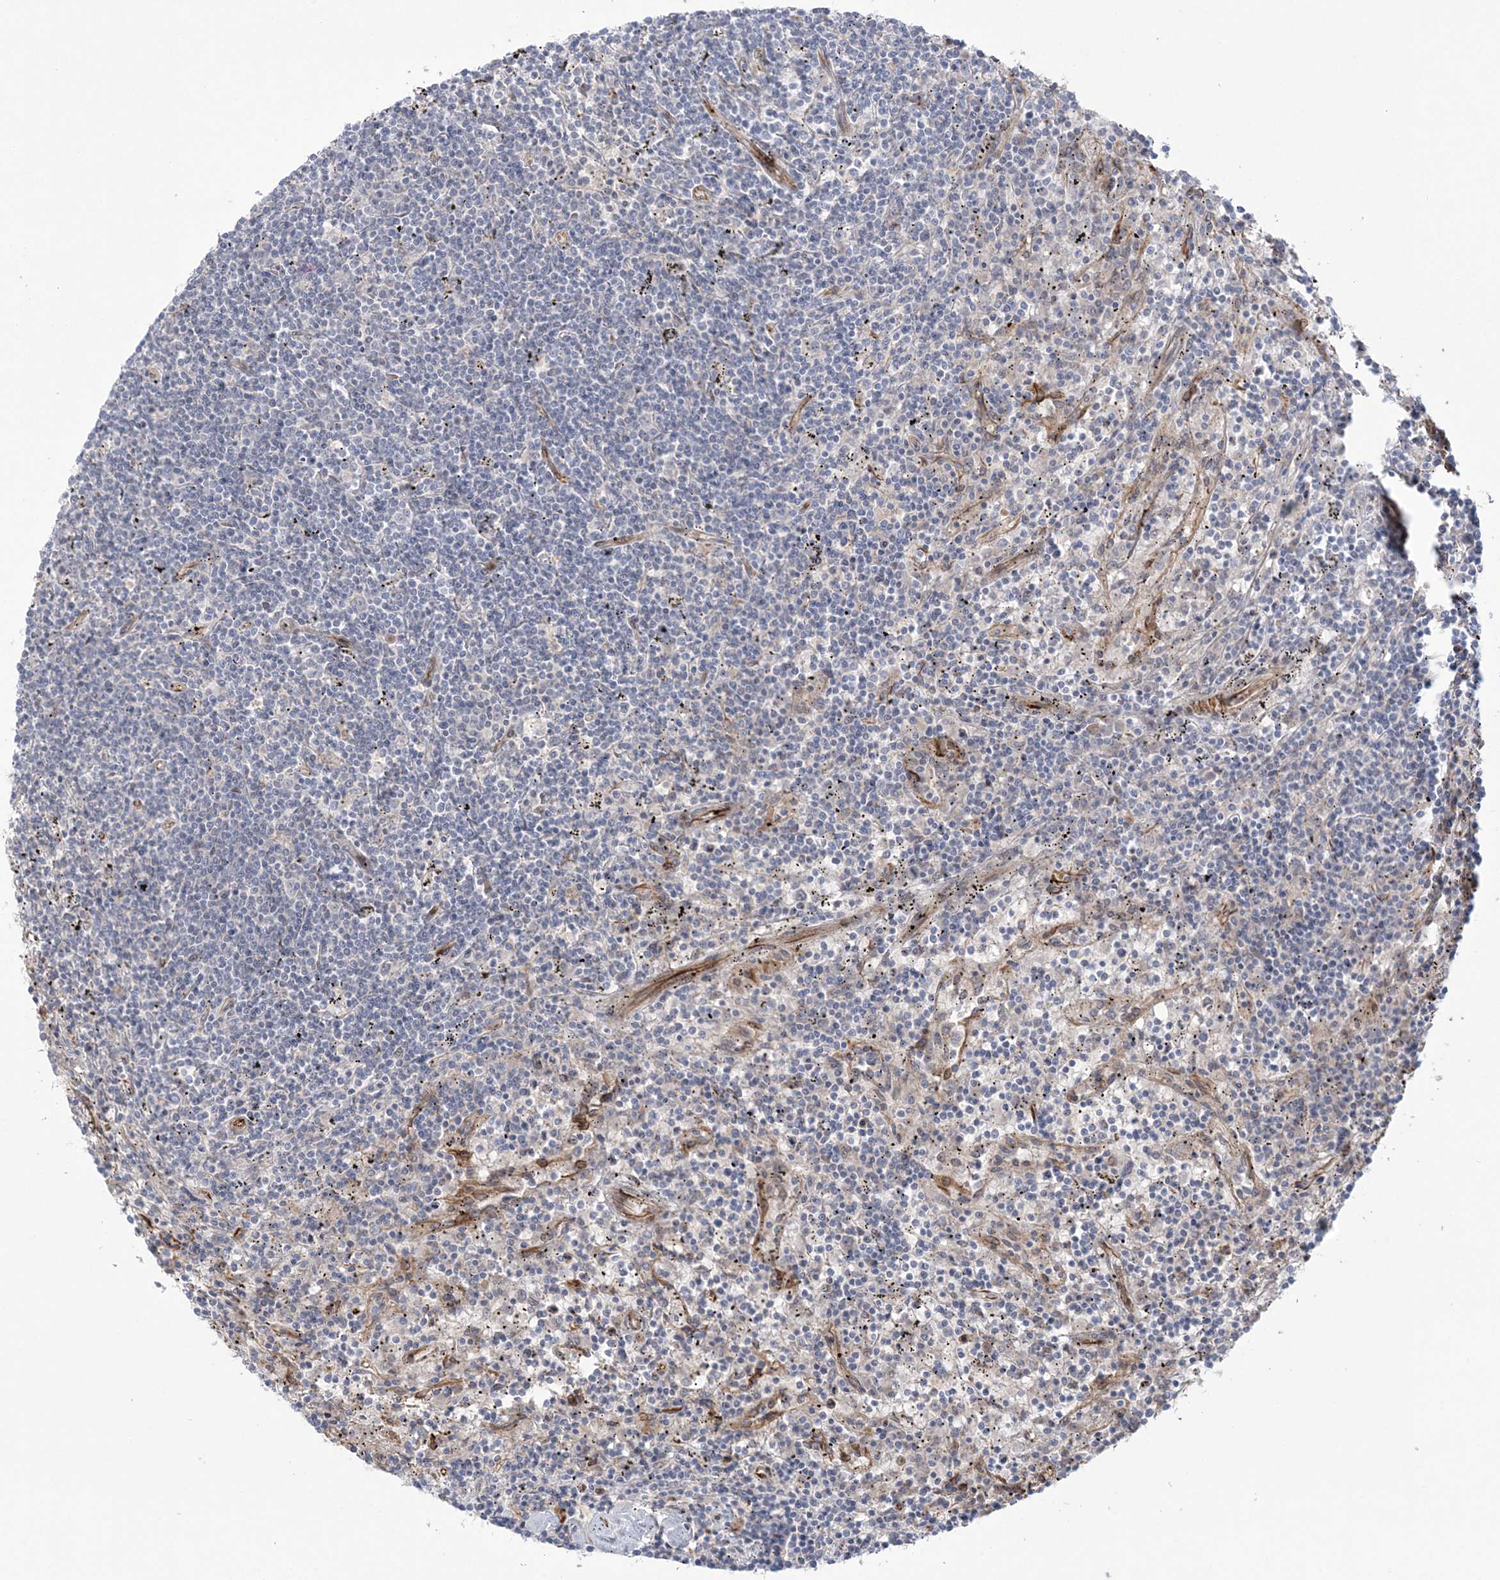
{"staining": {"intensity": "negative", "quantity": "none", "location": "none"}, "tissue": "lymphoma", "cell_type": "Tumor cells", "image_type": "cancer", "snomed": [{"axis": "morphology", "description": "Malignant lymphoma, non-Hodgkin's type, Low grade"}, {"axis": "topography", "description": "Spleen"}], "caption": "High power microscopy micrograph of an immunohistochemistry (IHC) photomicrograph of low-grade malignant lymphoma, non-Hodgkin's type, revealing no significant staining in tumor cells.", "gene": "NUDT9", "patient": {"sex": "male", "age": 76}}